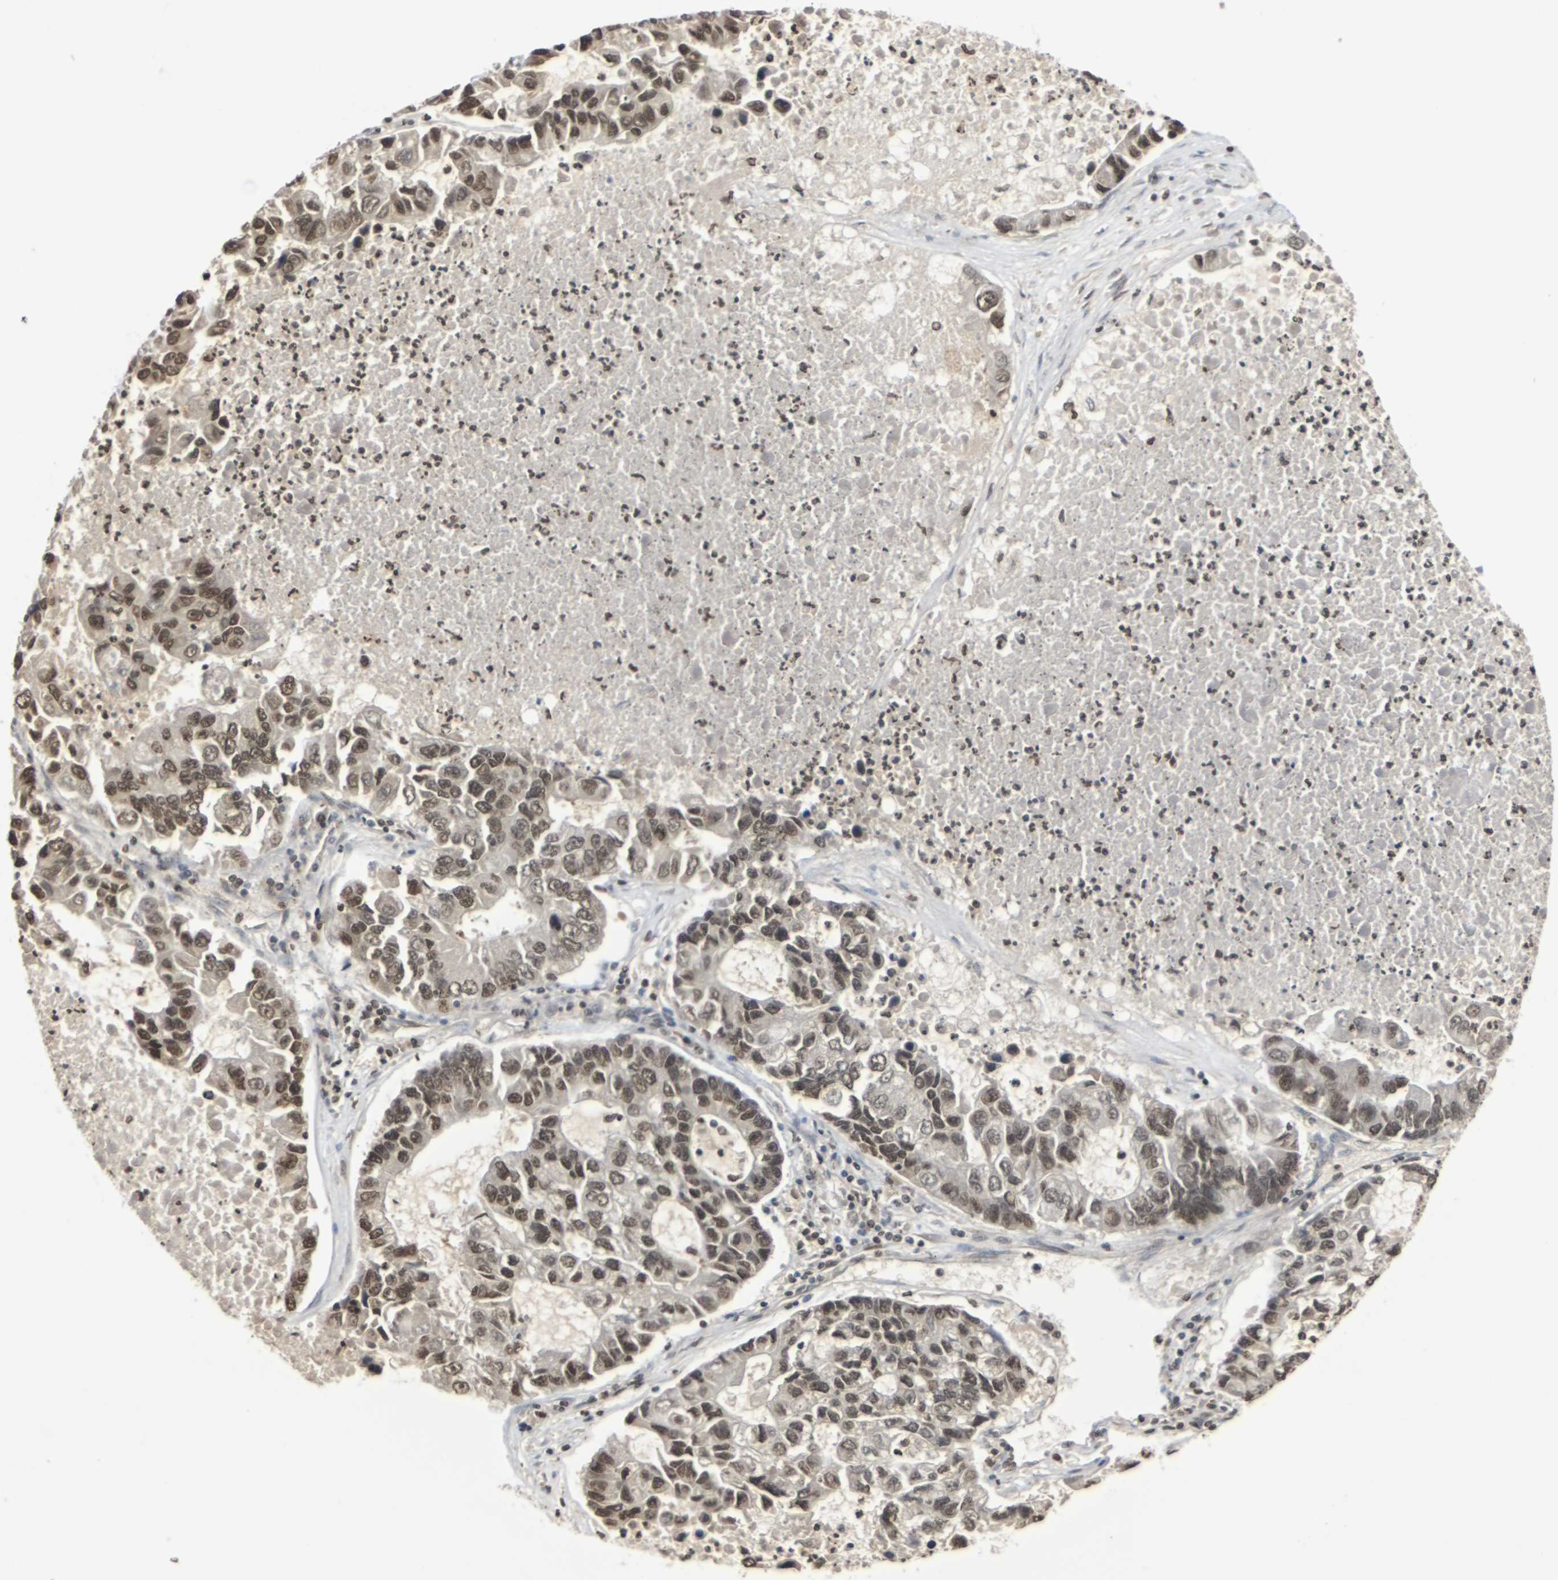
{"staining": {"intensity": "moderate", "quantity": ">75%", "location": "nuclear"}, "tissue": "lung cancer", "cell_type": "Tumor cells", "image_type": "cancer", "snomed": [{"axis": "morphology", "description": "Adenocarcinoma, NOS"}, {"axis": "topography", "description": "Lung"}], "caption": "Immunohistochemistry of human lung cancer demonstrates medium levels of moderate nuclear expression in approximately >75% of tumor cells. Immunohistochemistry (ihc) stains the protein in brown and the nuclei are stained blue.", "gene": "NELFA", "patient": {"sex": "female", "age": 51}}